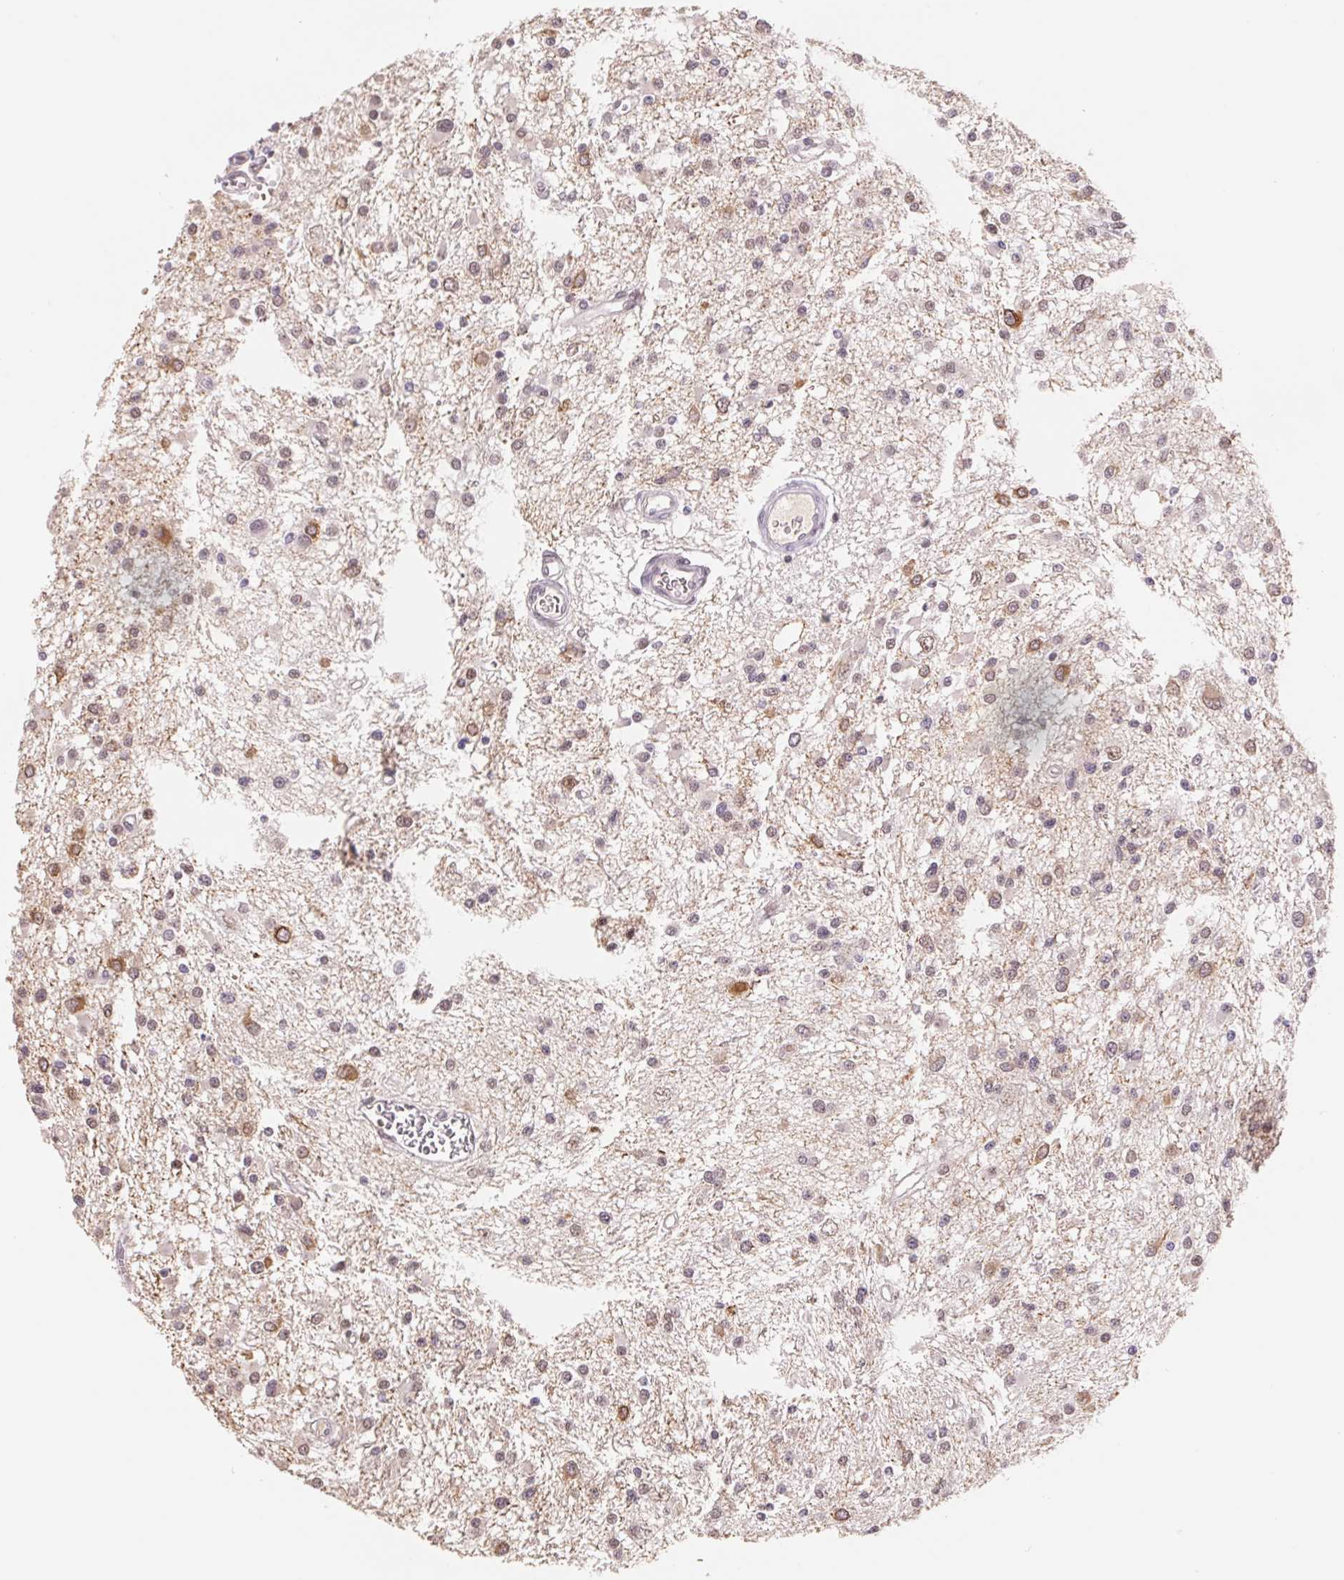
{"staining": {"intensity": "weak", "quantity": "25%-75%", "location": "nuclear"}, "tissue": "glioma", "cell_type": "Tumor cells", "image_type": "cancer", "snomed": [{"axis": "morphology", "description": "Glioma, malignant, High grade"}, {"axis": "topography", "description": "Brain"}], "caption": "Immunohistochemical staining of human malignant glioma (high-grade) demonstrates low levels of weak nuclear protein positivity in about 25%-75% of tumor cells.", "gene": "TRERF1", "patient": {"sex": "male", "age": 54}}